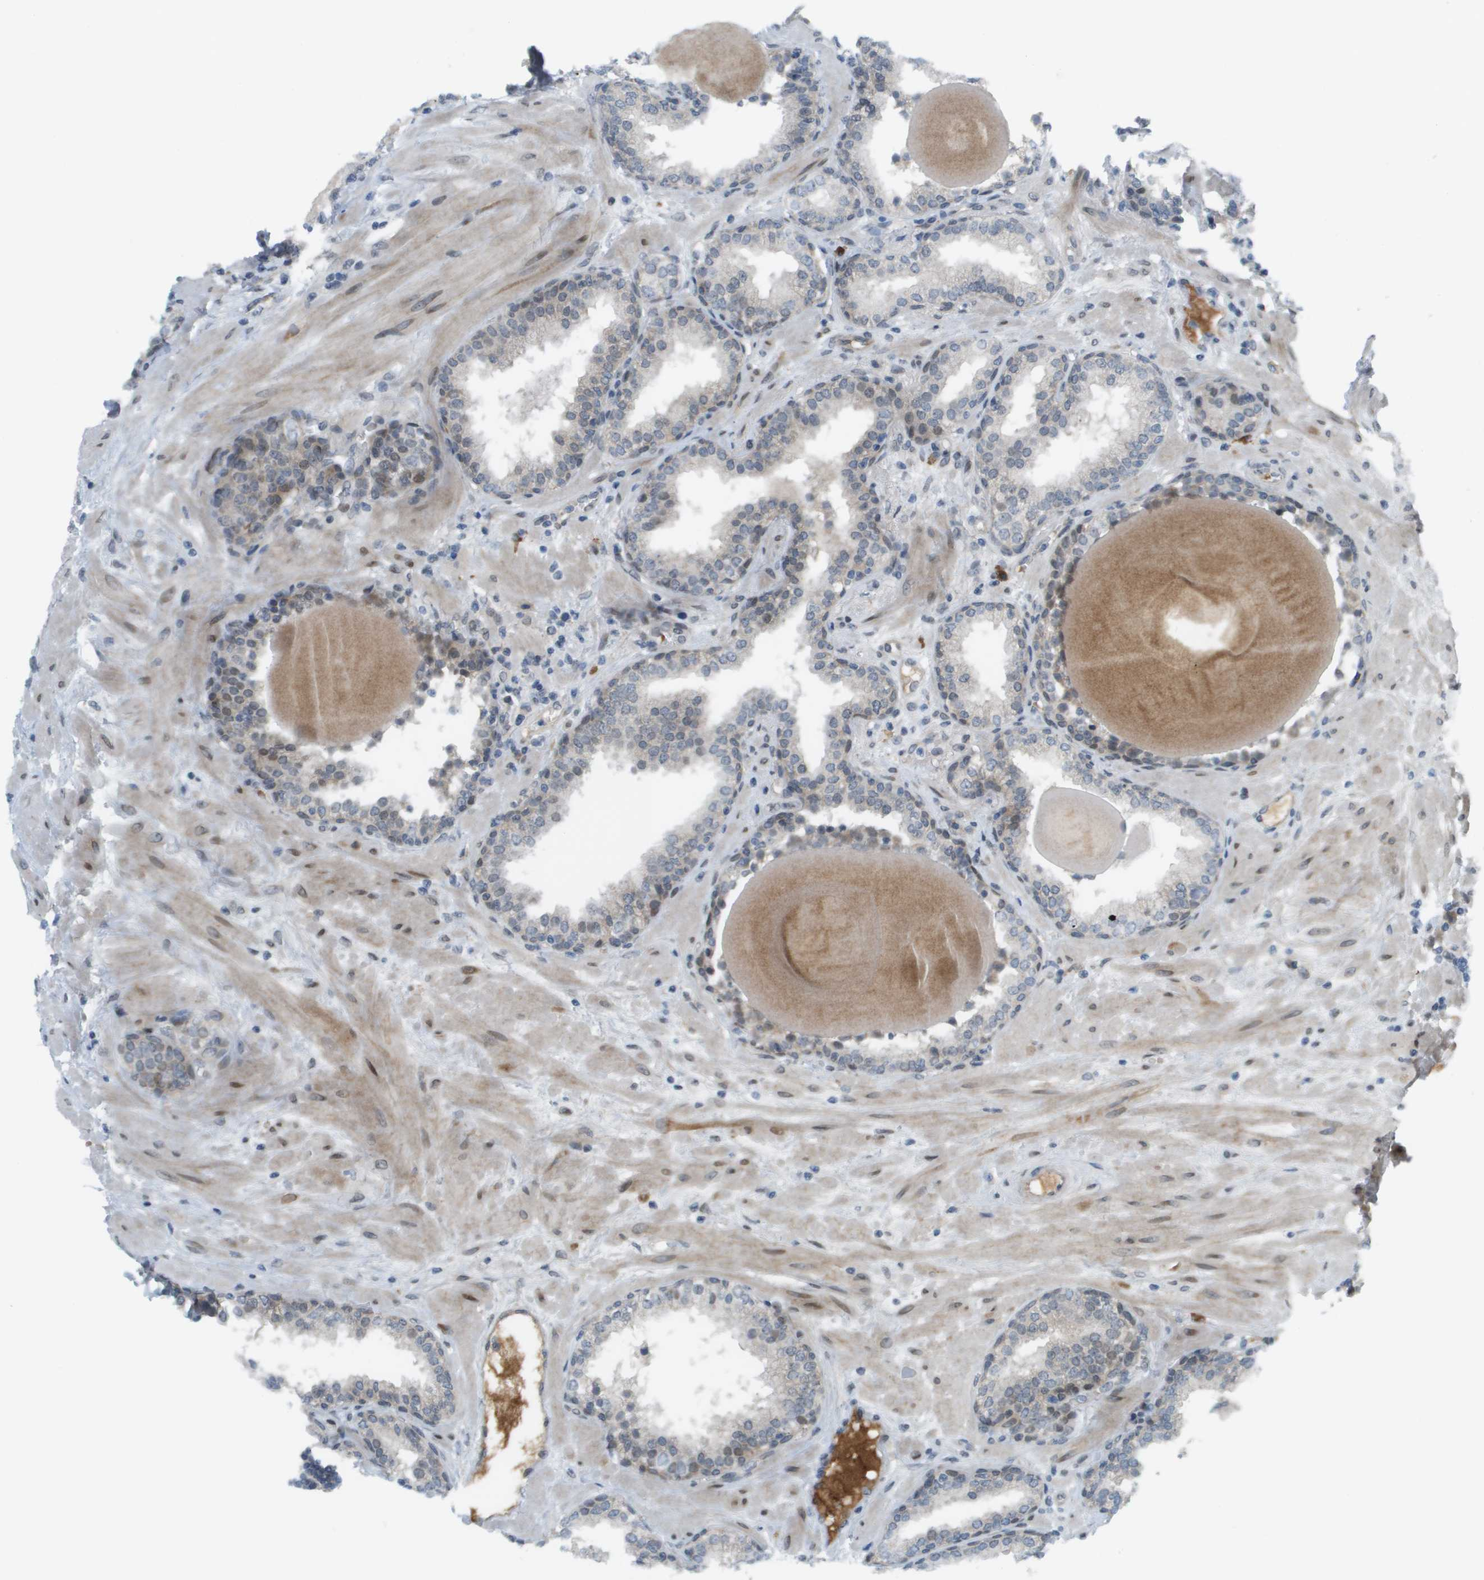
{"staining": {"intensity": "moderate", "quantity": "<25%", "location": "nuclear"}, "tissue": "prostate", "cell_type": "Glandular cells", "image_type": "normal", "snomed": [{"axis": "morphology", "description": "Normal tissue, NOS"}, {"axis": "topography", "description": "Prostate"}], "caption": "Immunohistochemical staining of benign human prostate reveals low levels of moderate nuclear expression in about <25% of glandular cells. (DAB = brown stain, brightfield microscopy at high magnification).", "gene": "CACNB4", "patient": {"sex": "male", "age": 51}}